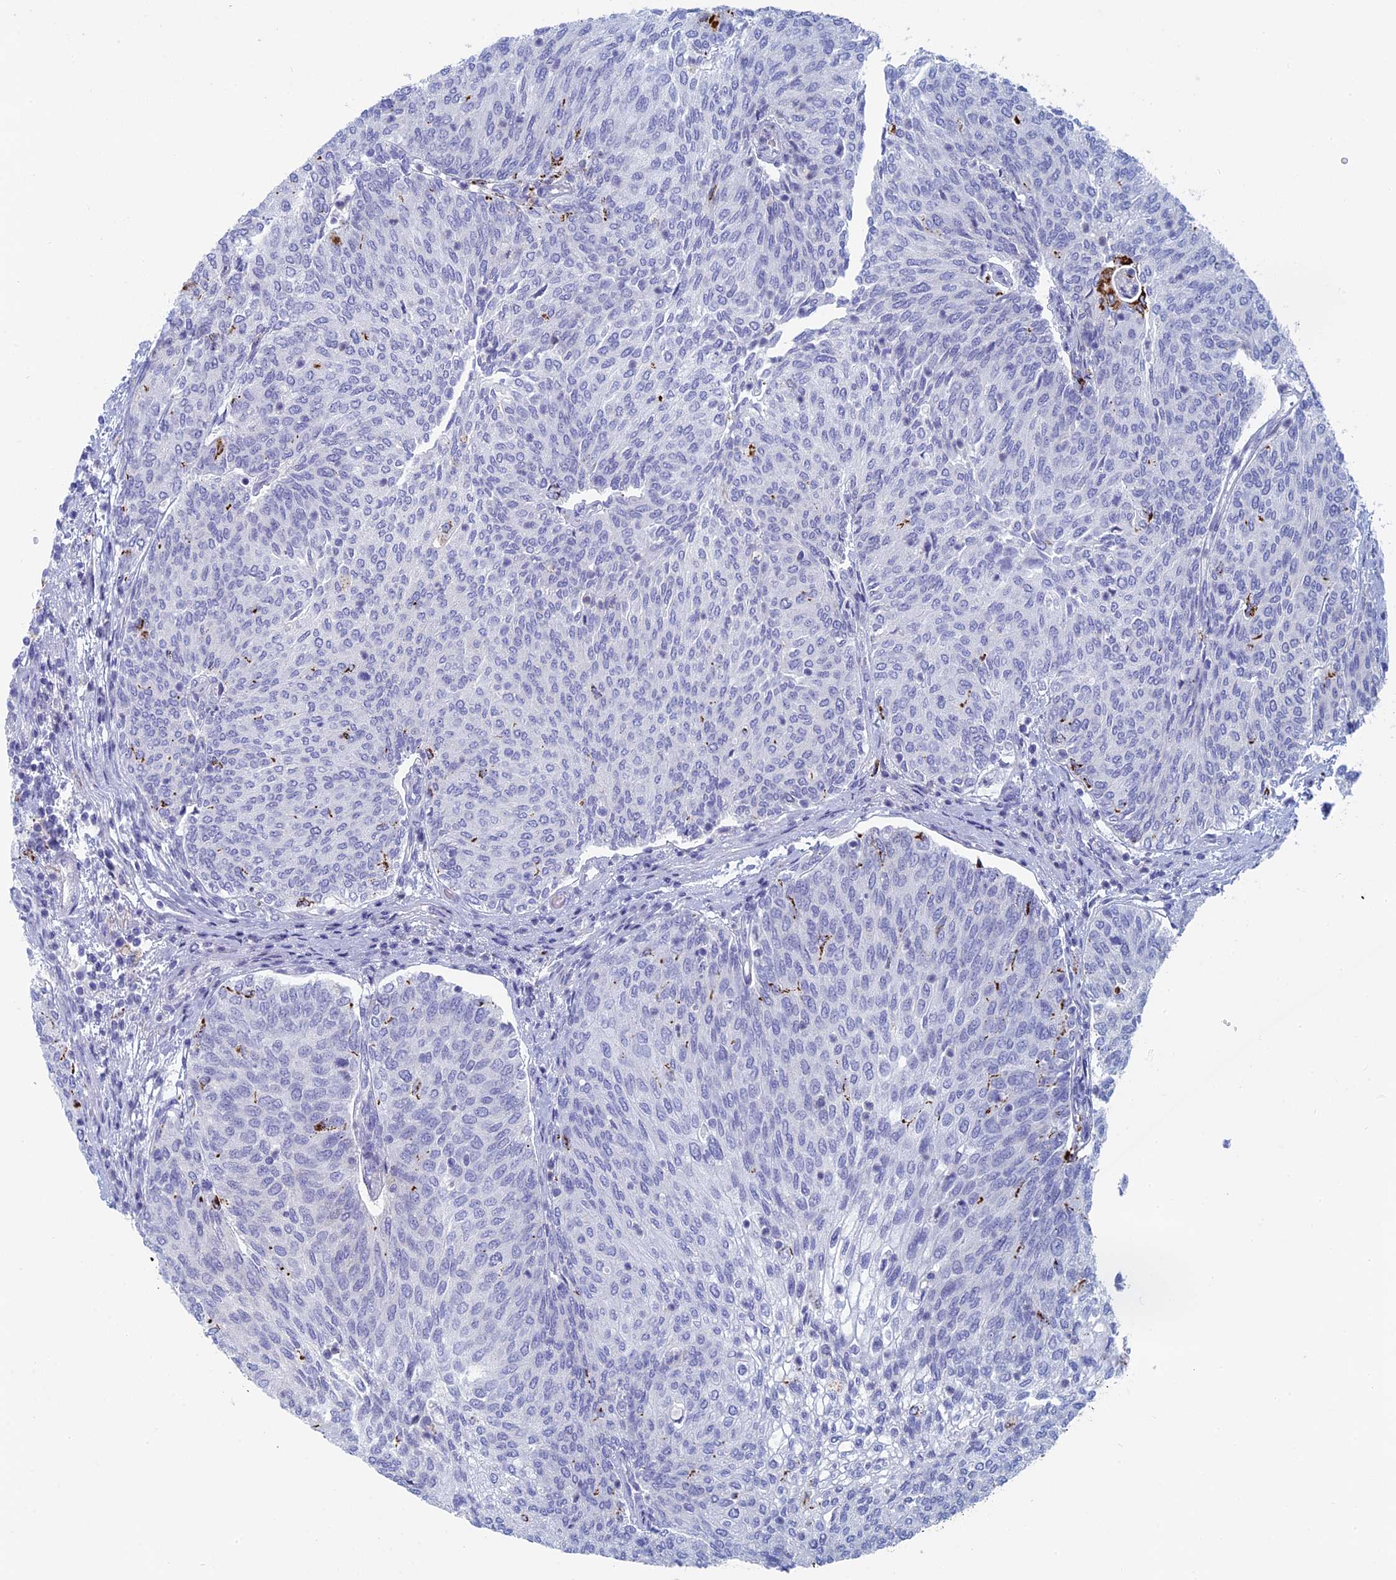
{"staining": {"intensity": "negative", "quantity": "none", "location": "none"}, "tissue": "urothelial cancer", "cell_type": "Tumor cells", "image_type": "cancer", "snomed": [{"axis": "morphology", "description": "Urothelial carcinoma, High grade"}, {"axis": "topography", "description": "Urinary bladder"}], "caption": "Immunohistochemical staining of human urothelial cancer shows no significant staining in tumor cells.", "gene": "ALMS1", "patient": {"sex": "female", "age": 79}}